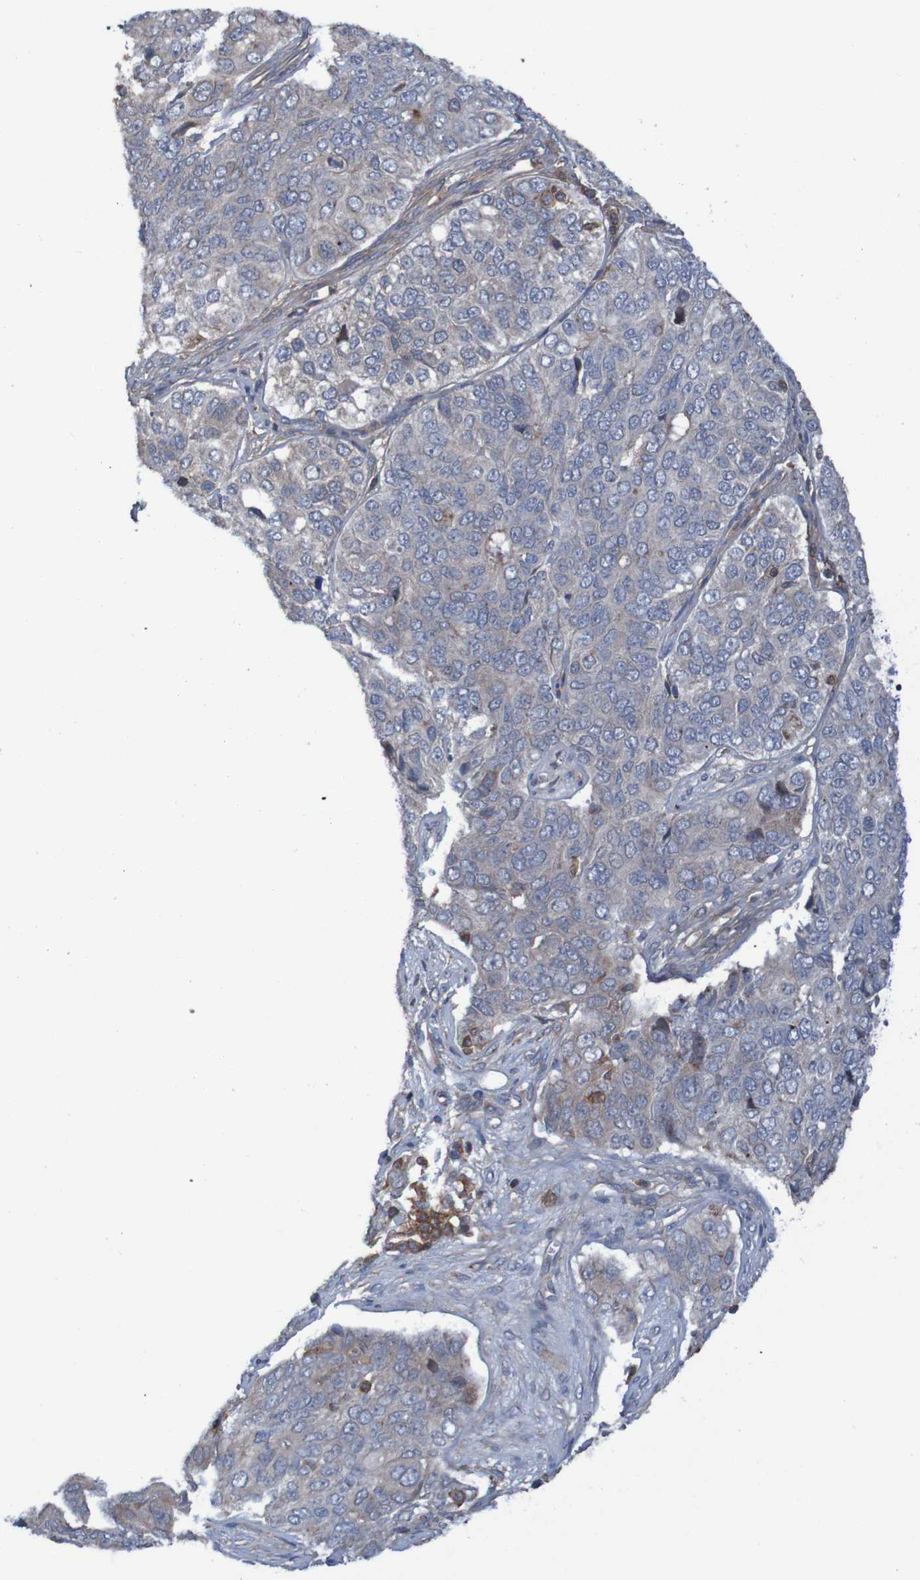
{"staining": {"intensity": "weak", "quantity": ">75%", "location": "cytoplasmic/membranous"}, "tissue": "ovarian cancer", "cell_type": "Tumor cells", "image_type": "cancer", "snomed": [{"axis": "morphology", "description": "Carcinoma, endometroid"}, {"axis": "topography", "description": "Ovary"}], "caption": "Immunohistochemical staining of endometroid carcinoma (ovarian) shows weak cytoplasmic/membranous protein positivity in about >75% of tumor cells.", "gene": "PDGFB", "patient": {"sex": "female", "age": 51}}